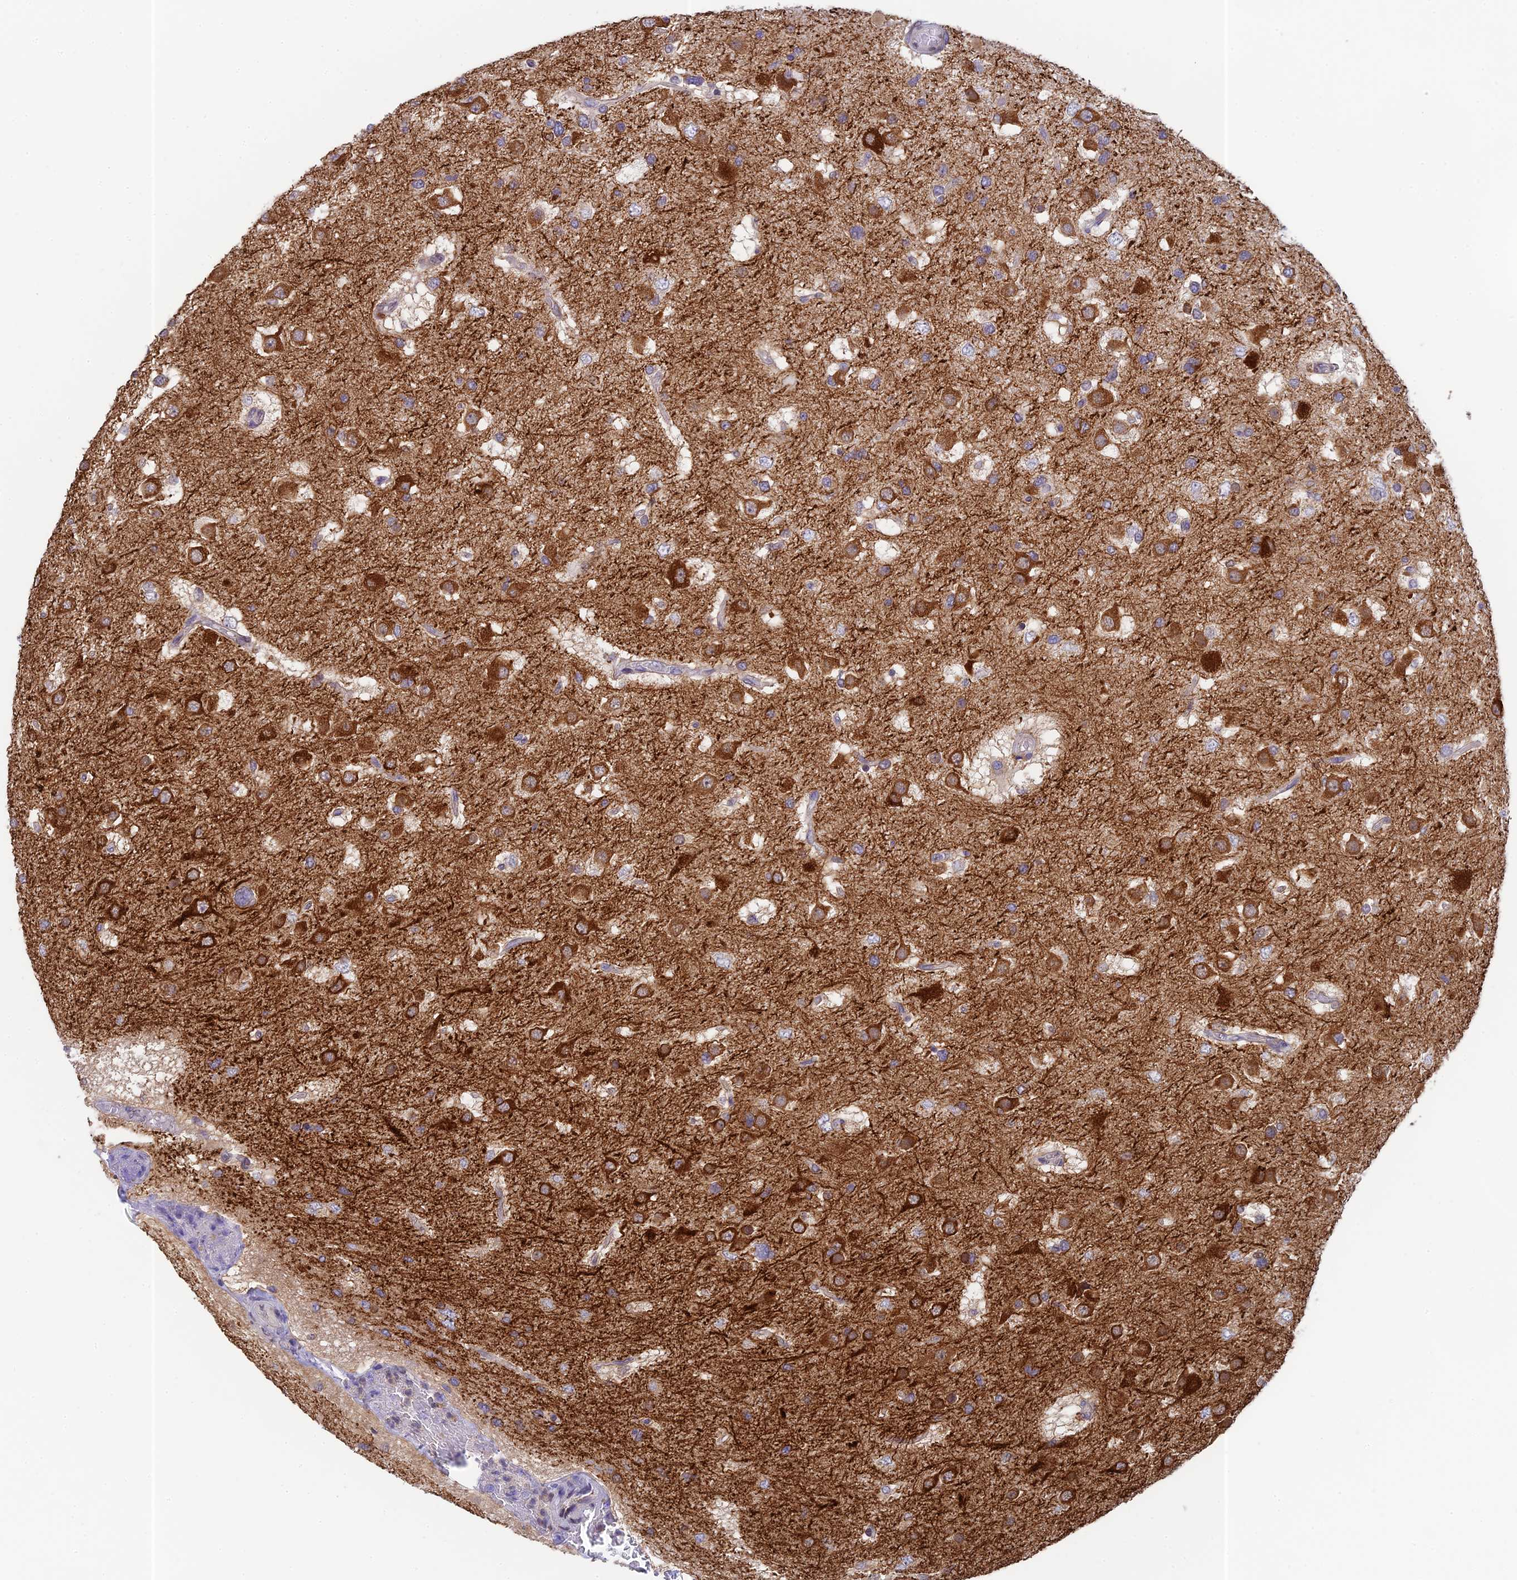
{"staining": {"intensity": "strong", "quantity": "<25%", "location": "cytoplasmic/membranous"}, "tissue": "glioma", "cell_type": "Tumor cells", "image_type": "cancer", "snomed": [{"axis": "morphology", "description": "Glioma, malignant, High grade"}, {"axis": "topography", "description": "Brain"}], "caption": "Immunohistochemistry (DAB) staining of high-grade glioma (malignant) exhibits strong cytoplasmic/membranous protein staining in approximately <25% of tumor cells.", "gene": "MRPL17", "patient": {"sex": "male", "age": 53}}